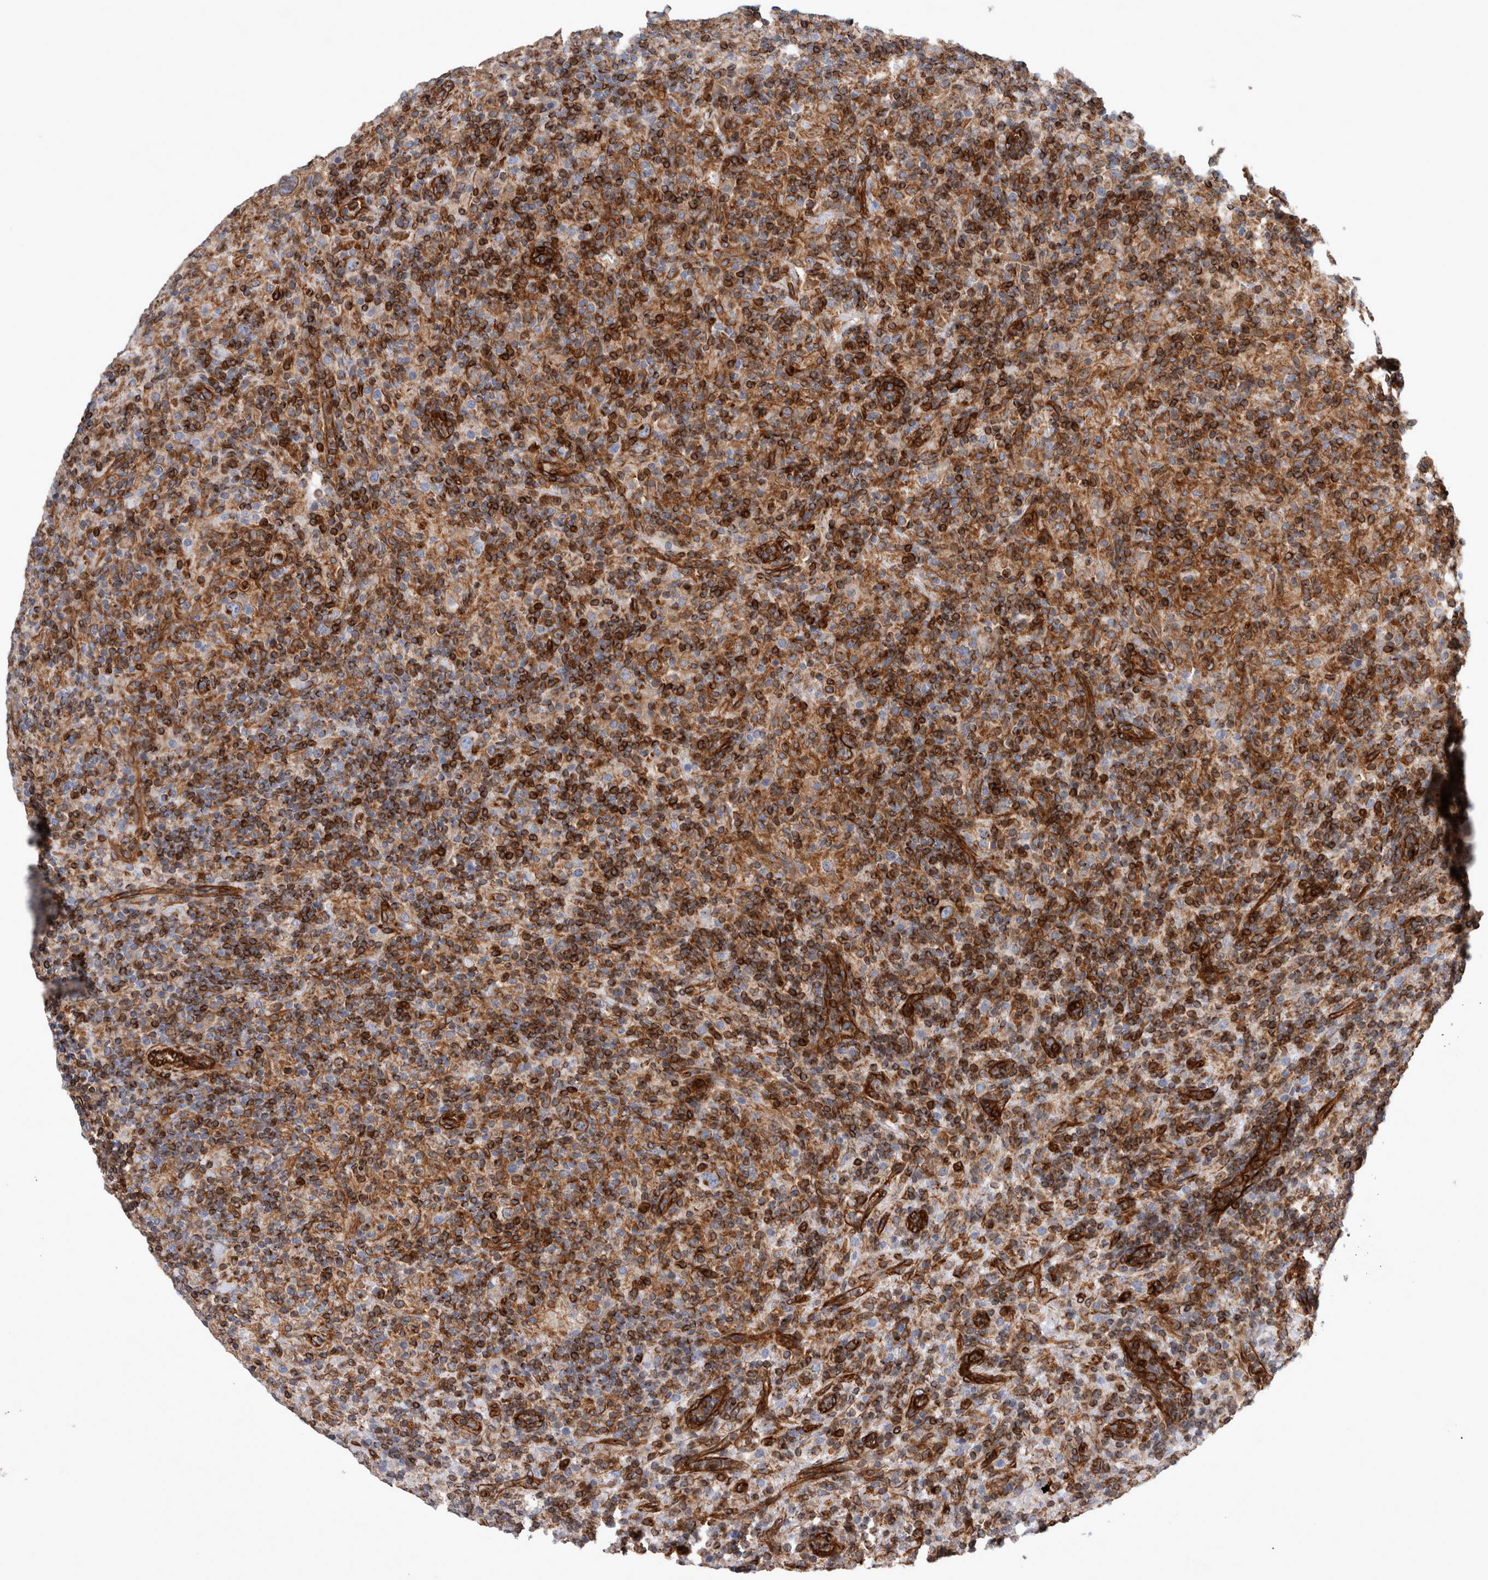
{"staining": {"intensity": "moderate", "quantity": ">75%", "location": "cytoplasmic/membranous"}, "tissue": "lymphoma", "cell_type": "Tumor cells", "image_type": "cancer", "snomed": [{"axis": "morphology", "description": "Hodgkin's disease, NOS"}, {"axis": "topography", "description": "Lymph node"}], "caption": "Hodgkin's disease stained for a protein (brown) exhibits moderate cytoplasmic/membranous positive expression in approximately >75% of tumor cells.", "gene": "PLEC", "patient": {"sex": "male", "age": 70}}